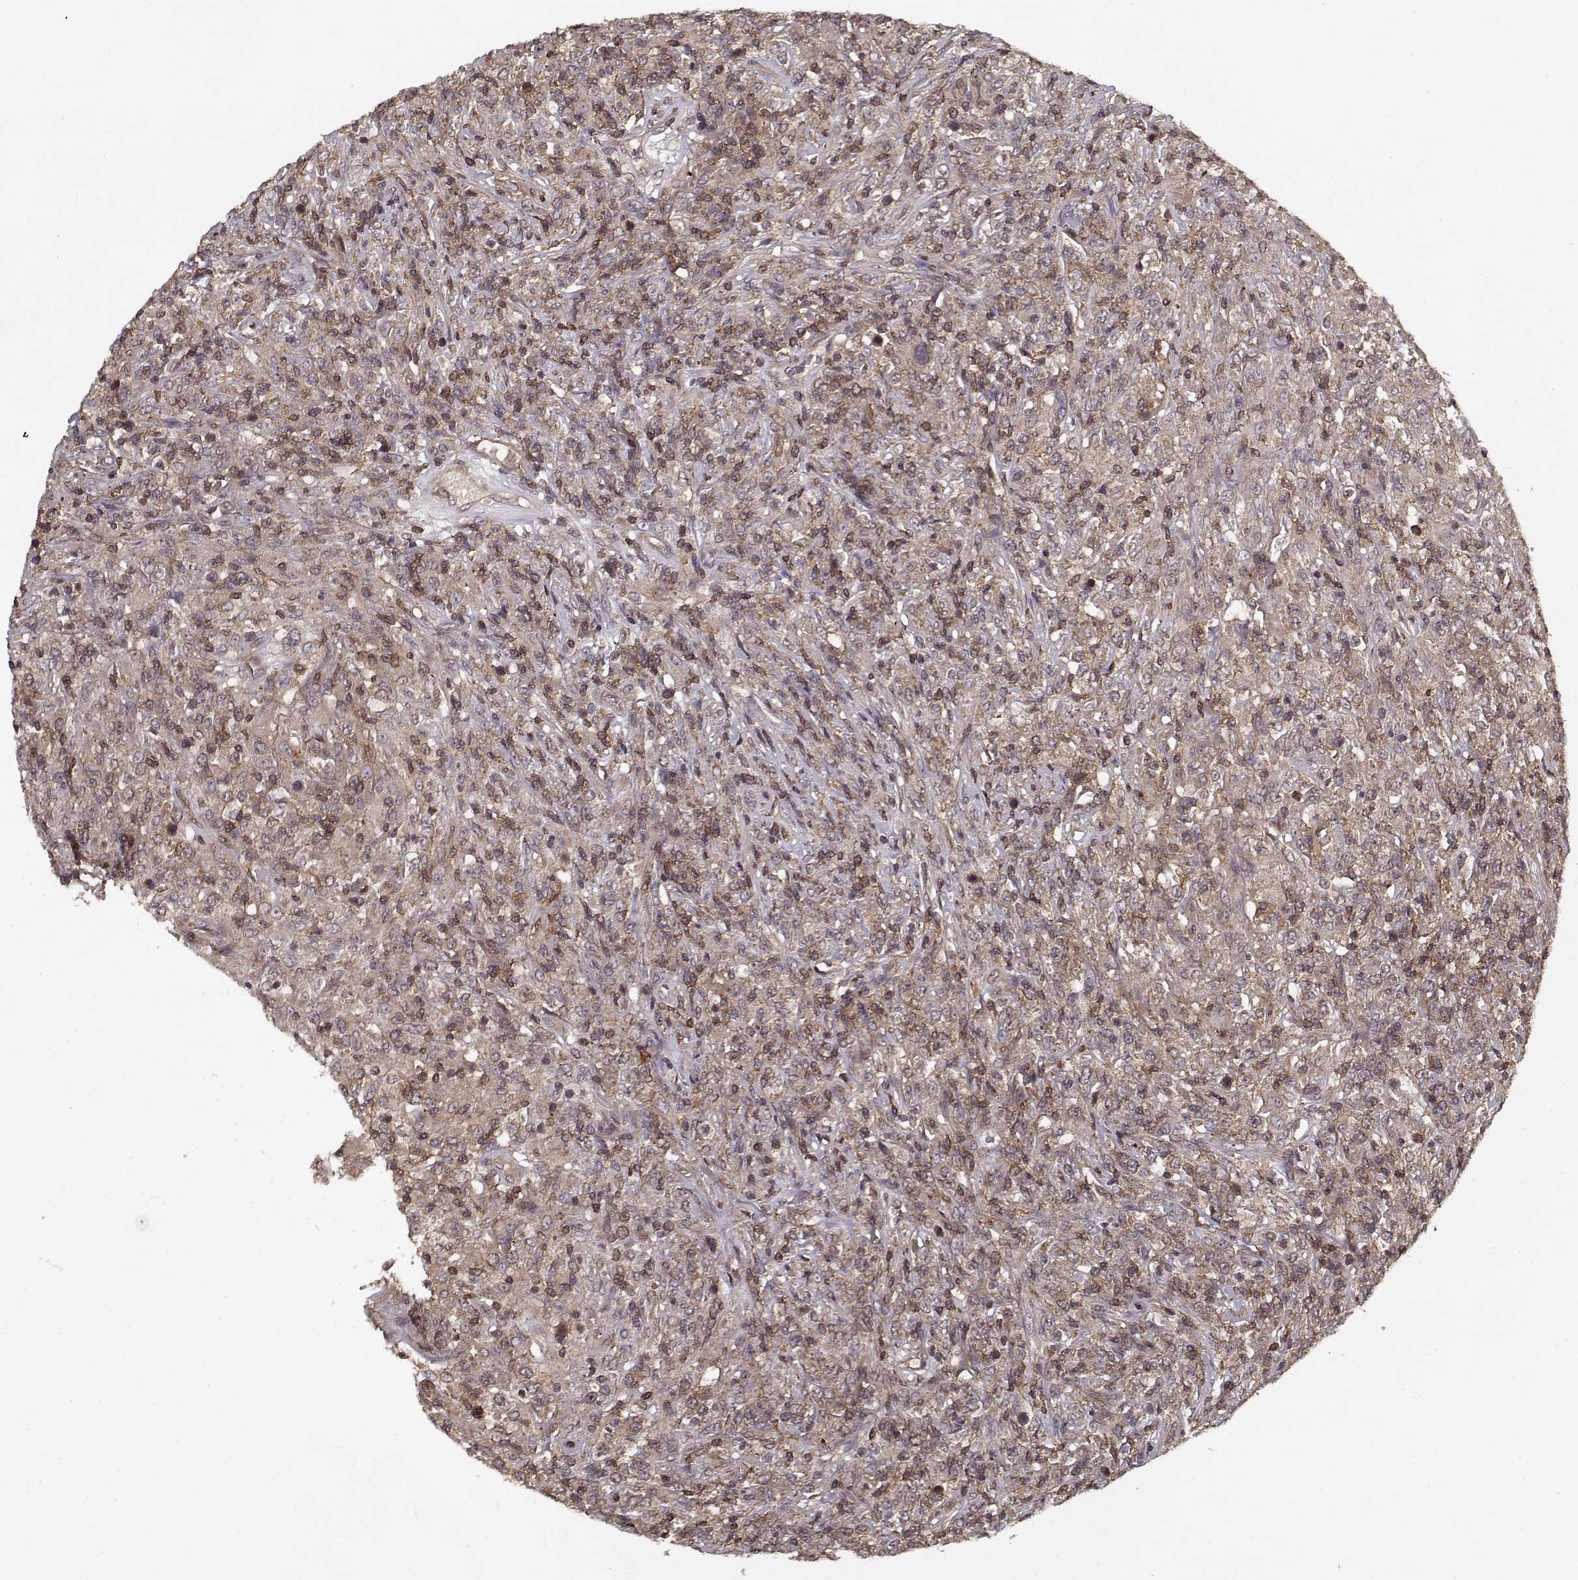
{"staining": {"intensity": "moderate", "quantity": ">75%", "location": "cytoplasmic/membranous"}, "tissue": "lymphoma", "cell_type": "Tumor cells", "image_type": "cancer", "snomed": [{"axis": "morphology", "description": "Malignant lymphoma, non-Hodgkin's type, High grade"}, {"axis": "topography", "description": "Lung"}], "caption": "Human lymphoma stained with a protein marker displays moderate staining in tumor cells.", "gene": "PPP1R12A", "patient": {"sex": "male", "age": 79}}